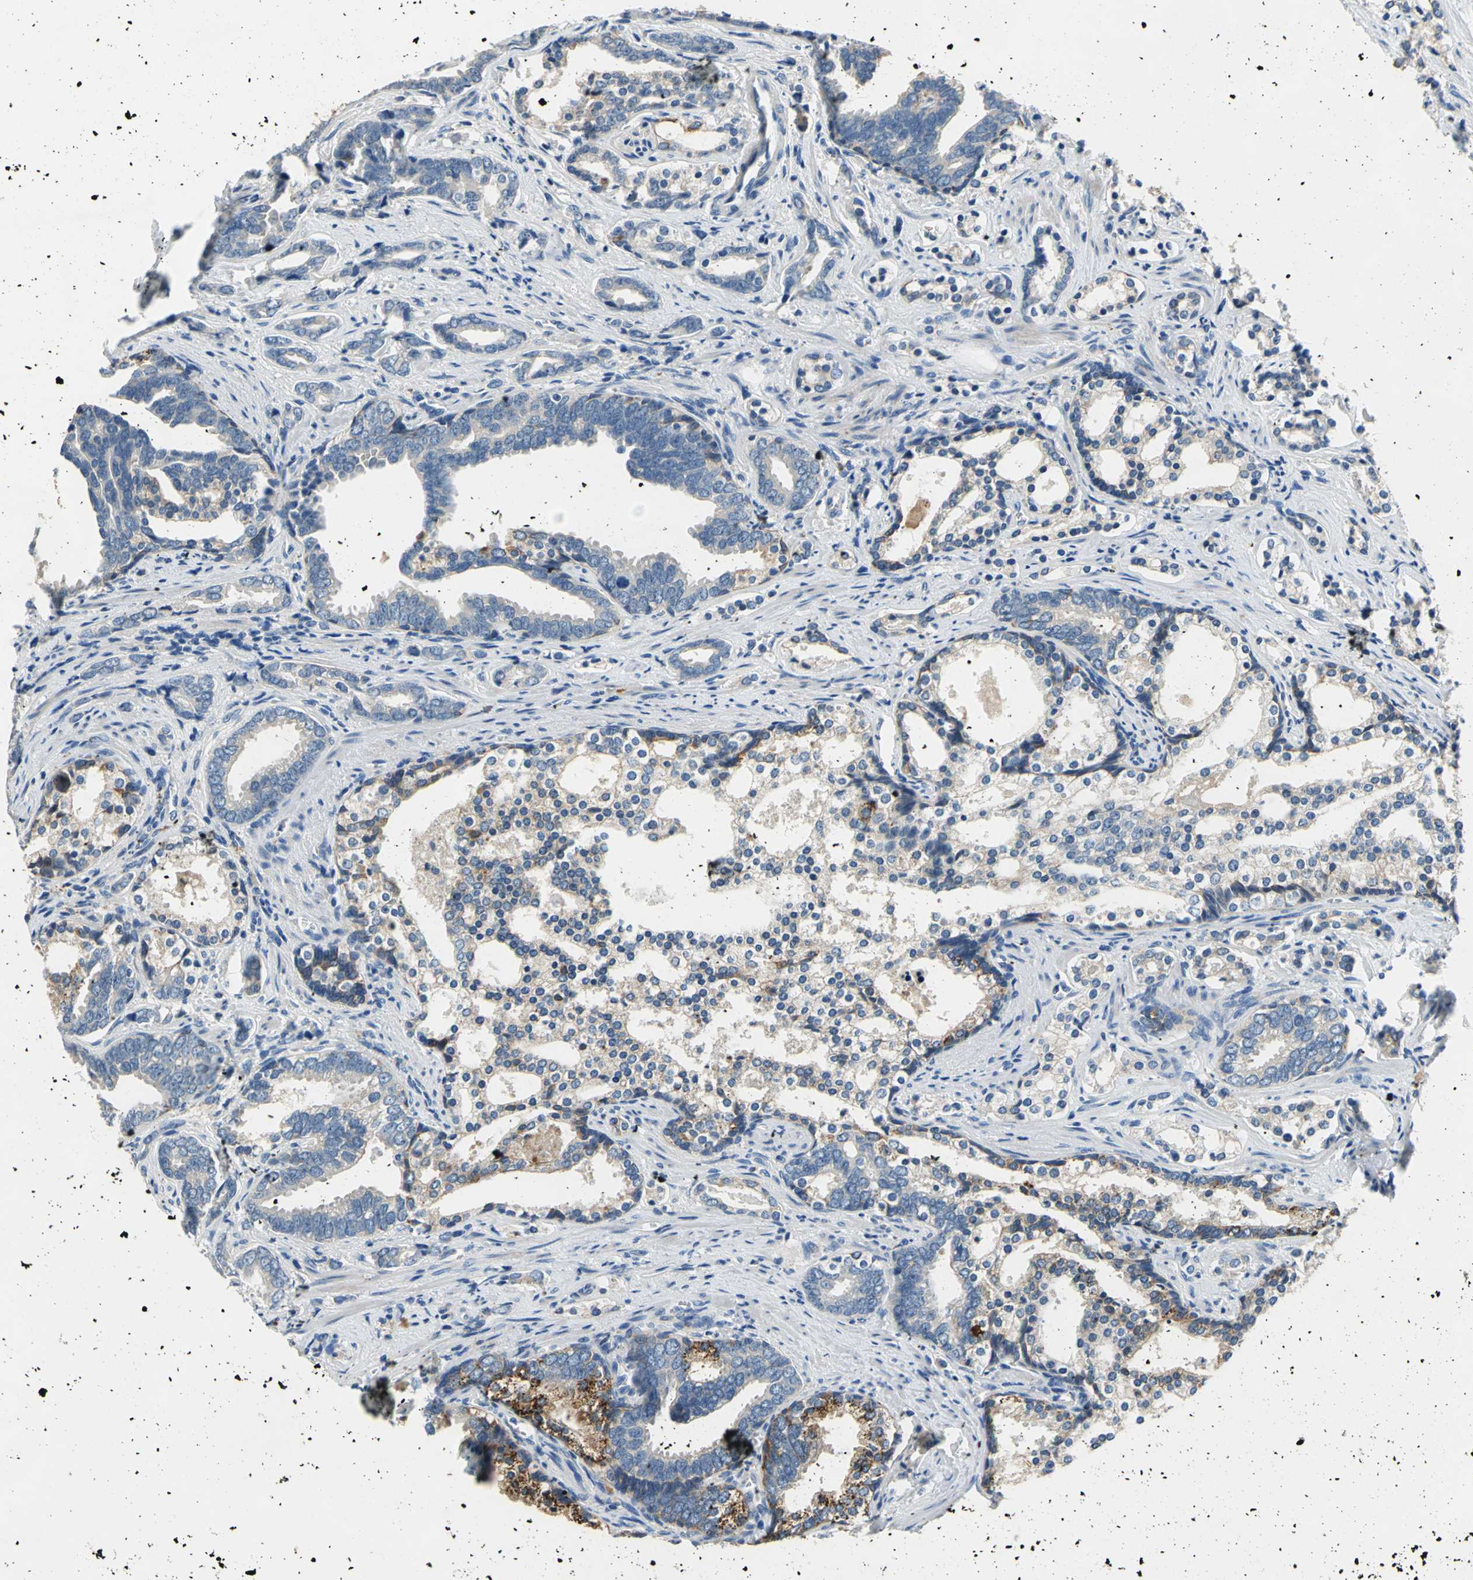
{"staining": {"intensity": "weak", "quantity": "25%-75%", "location": "cytoplasmic/membranous"}, "tissue": "prostate cancer", "cell_type": "Tumor cells", "image_type": "cancer", "snomed": [{"axis": "morphology", "description": "Adenocarcinoma, Medium grade"}, {"axis": "topography", "description": "Prostate"}], "caption": "Immunohistochemical staining of prostate cancer demonstrates low levels of weak cytoplasmic/membranous staining in approximately 25%-75% of tumor cells.", "gene": "RASD2", "patient": {"sex": "male", "age": 67}}